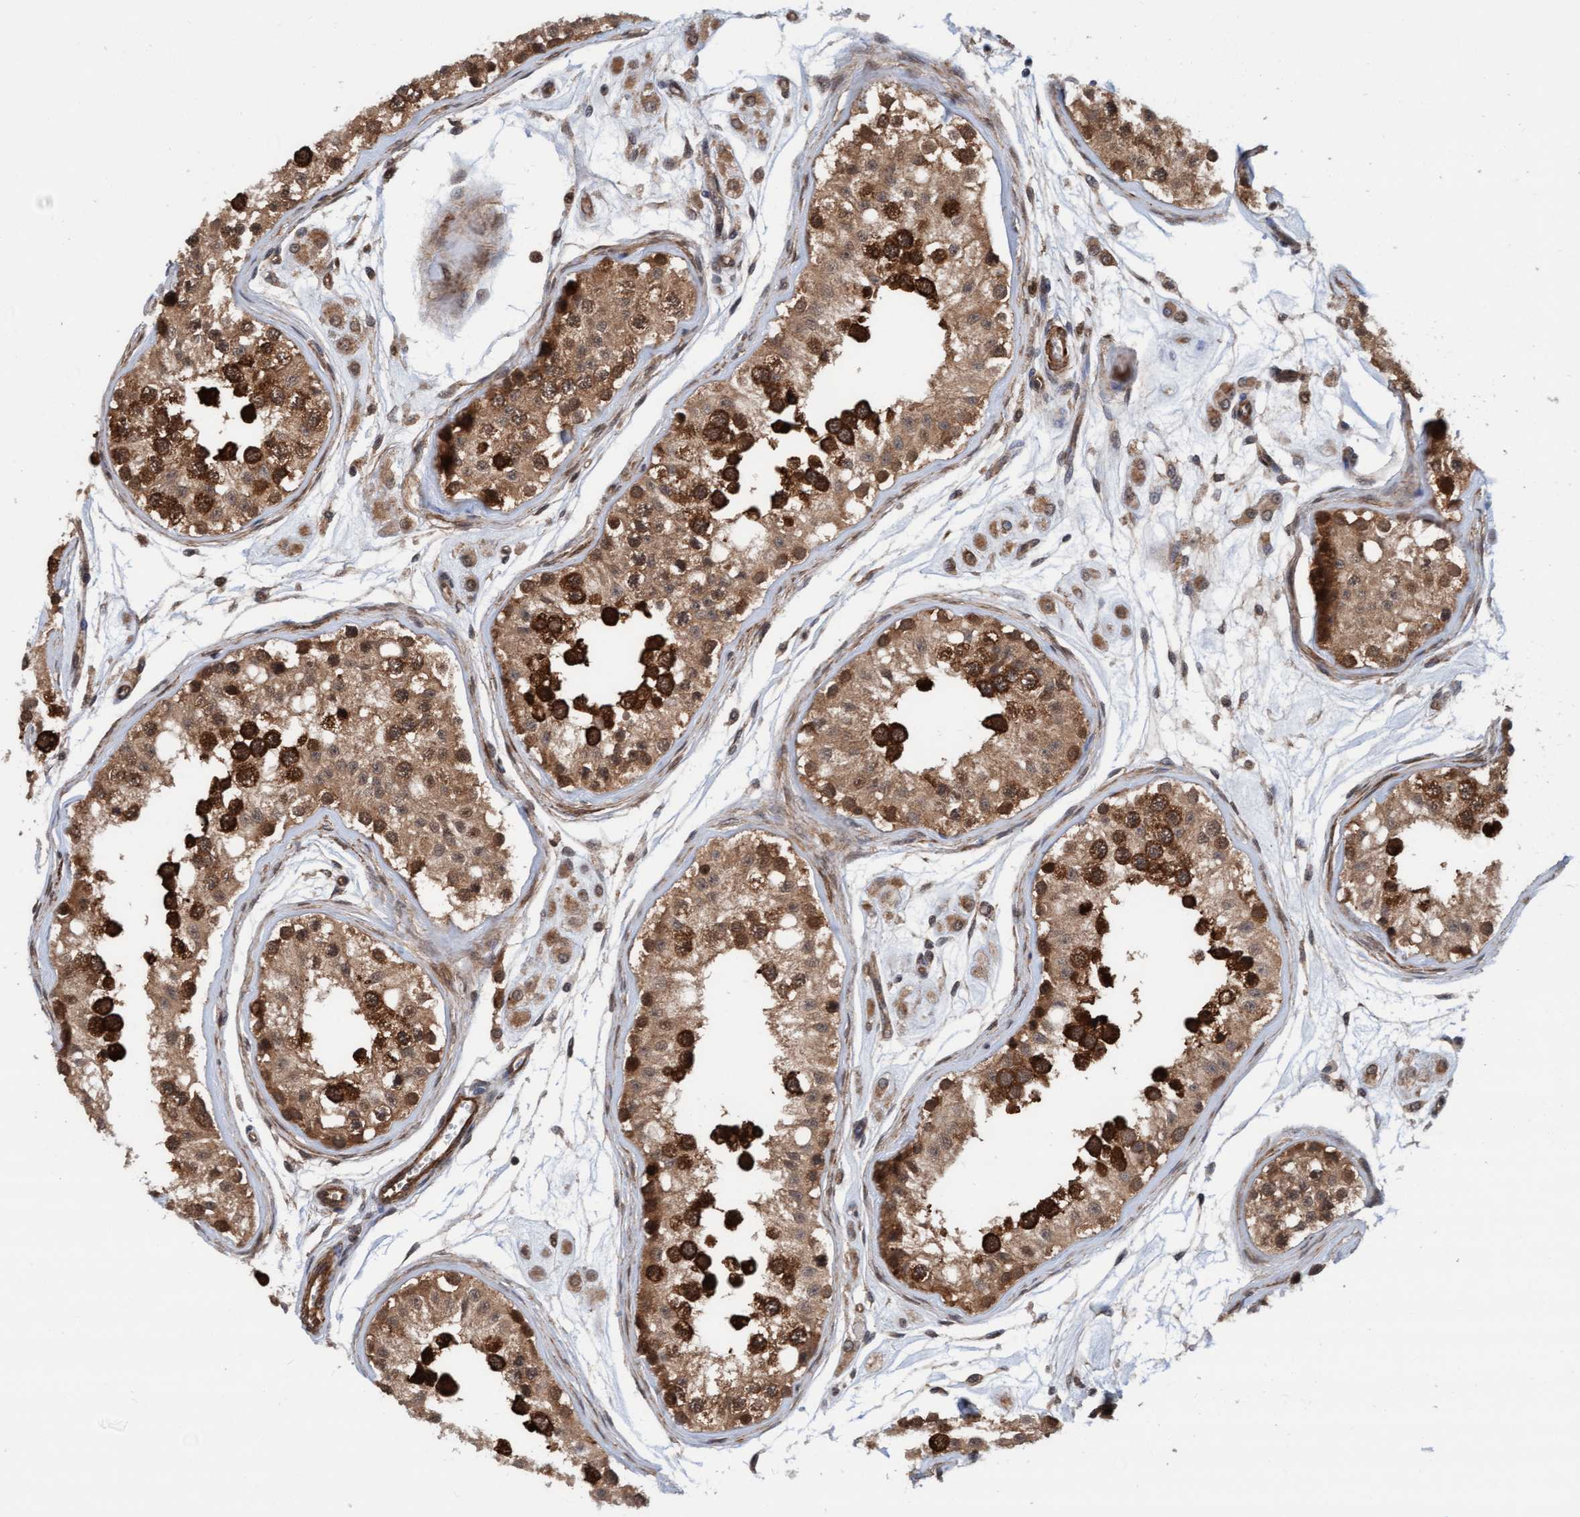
{"staining": {"intensity": "strong", "quantity": ">75%", "location": "cytoplasmic/membranous,nuclear"}, "tissue": "testis", "cell_type": "Cells in seminiferous ducts", "image_type": "normal", "snomed": [{"axis": "morphology", "description": "Normal tissue, NOS"}, {"axis": "morphology", "description": "Adenocarcinoma, metastatic, NOS"}, {"axis": "topography", "description": "Testis"}], "caption": "Testis stained for a protein shows strong cytoplasmic/membranous,nuclear positivity in cells in seminiferous ducts. (brown staining indicates protein expression, while blue staining denotes nuclei).", "gene": "STXBP4", "patient": {"sex": "male", "age": 26}}